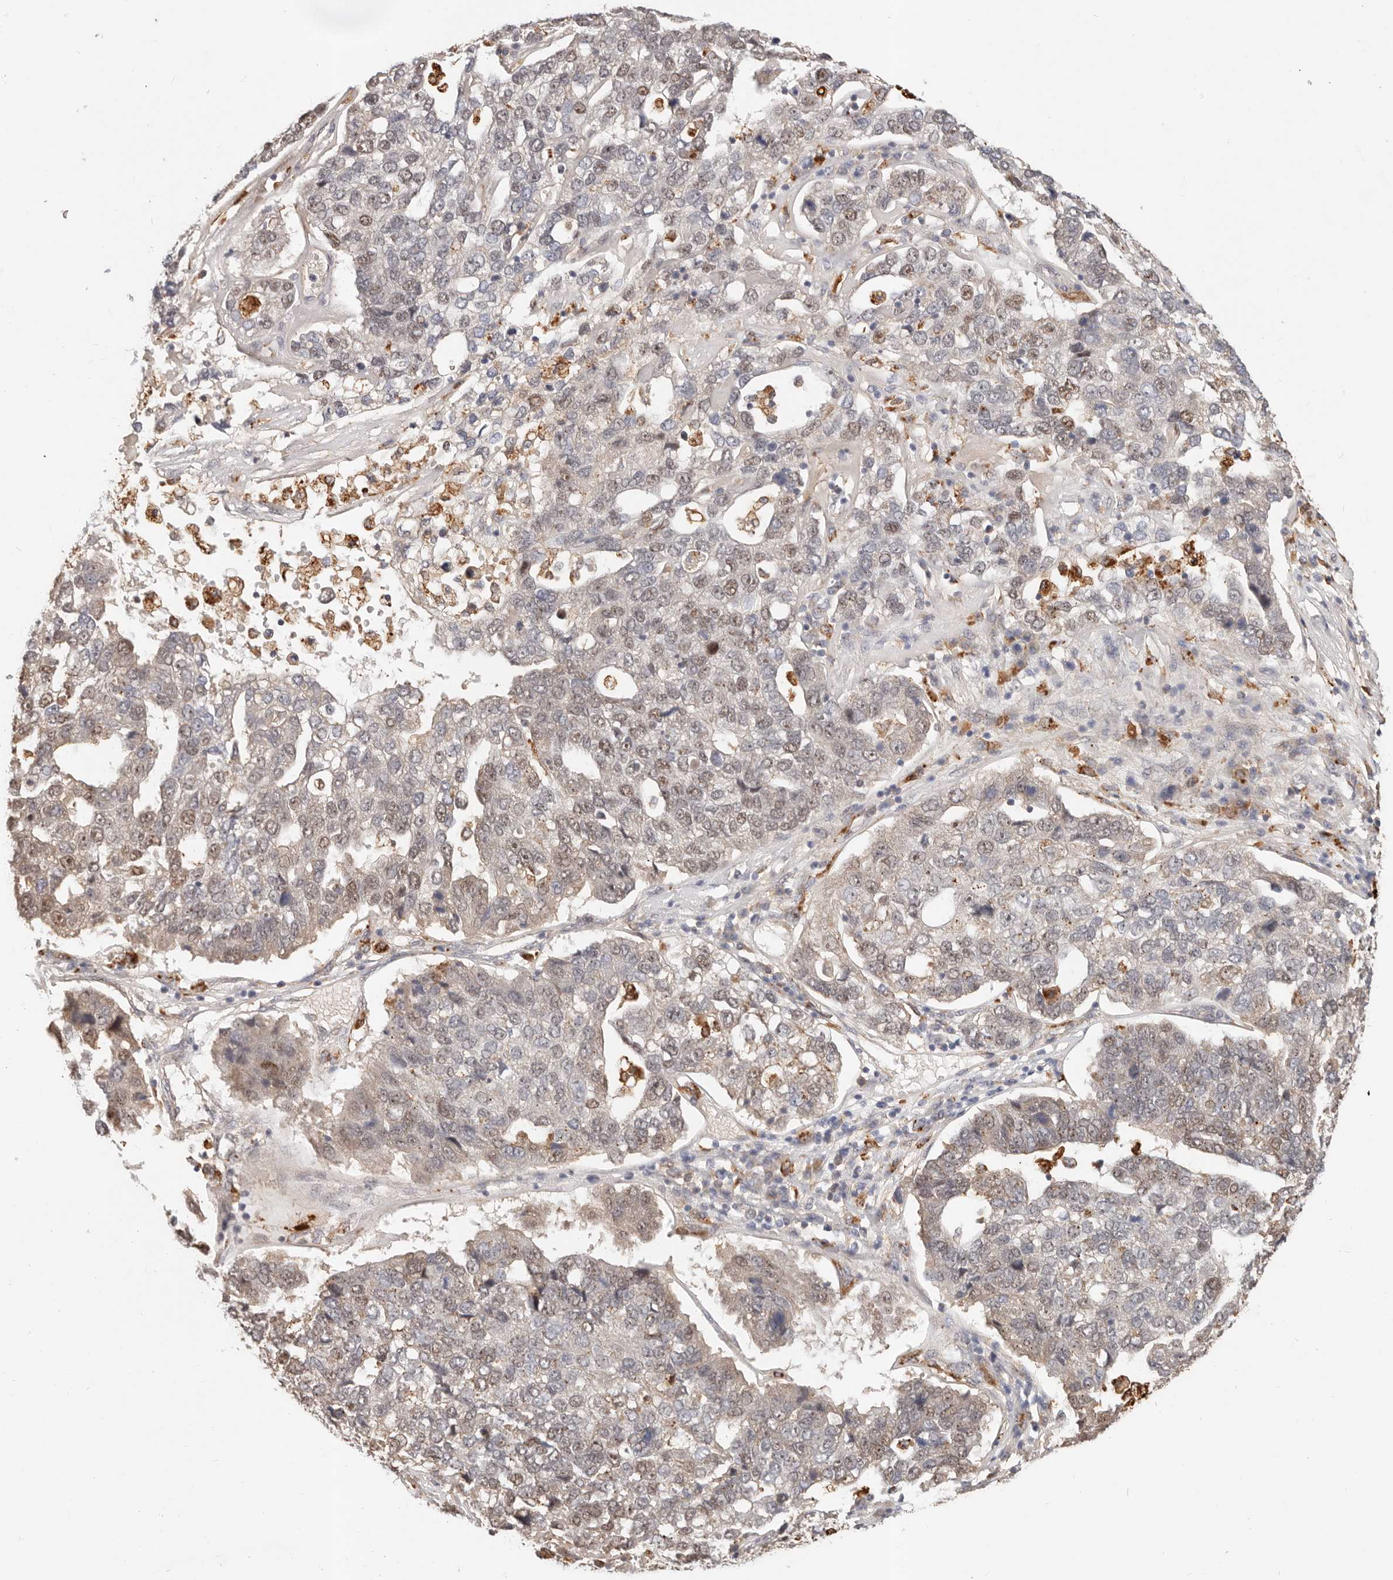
{"staining": {"intensity": "weak", "quantity": "25%-75%", "location": "nuclear"}, "tissue": "pancreatic cancer", "cell_type": "Tumor cells", "image_type": "cancer", "snomed": [{"axis": "morphology", "description": "Adenocarcinoma, NOS"}, {"axis": "topography", "description": "Pancreas"}], "caption": "Immunohistochemical staining of pancreatic cancer displays low levels of weak nuclear expression in about 25%-75% of tumor cells.", "gene": "ZRANB1", "patient": {"sex": "female", "age": 61}}